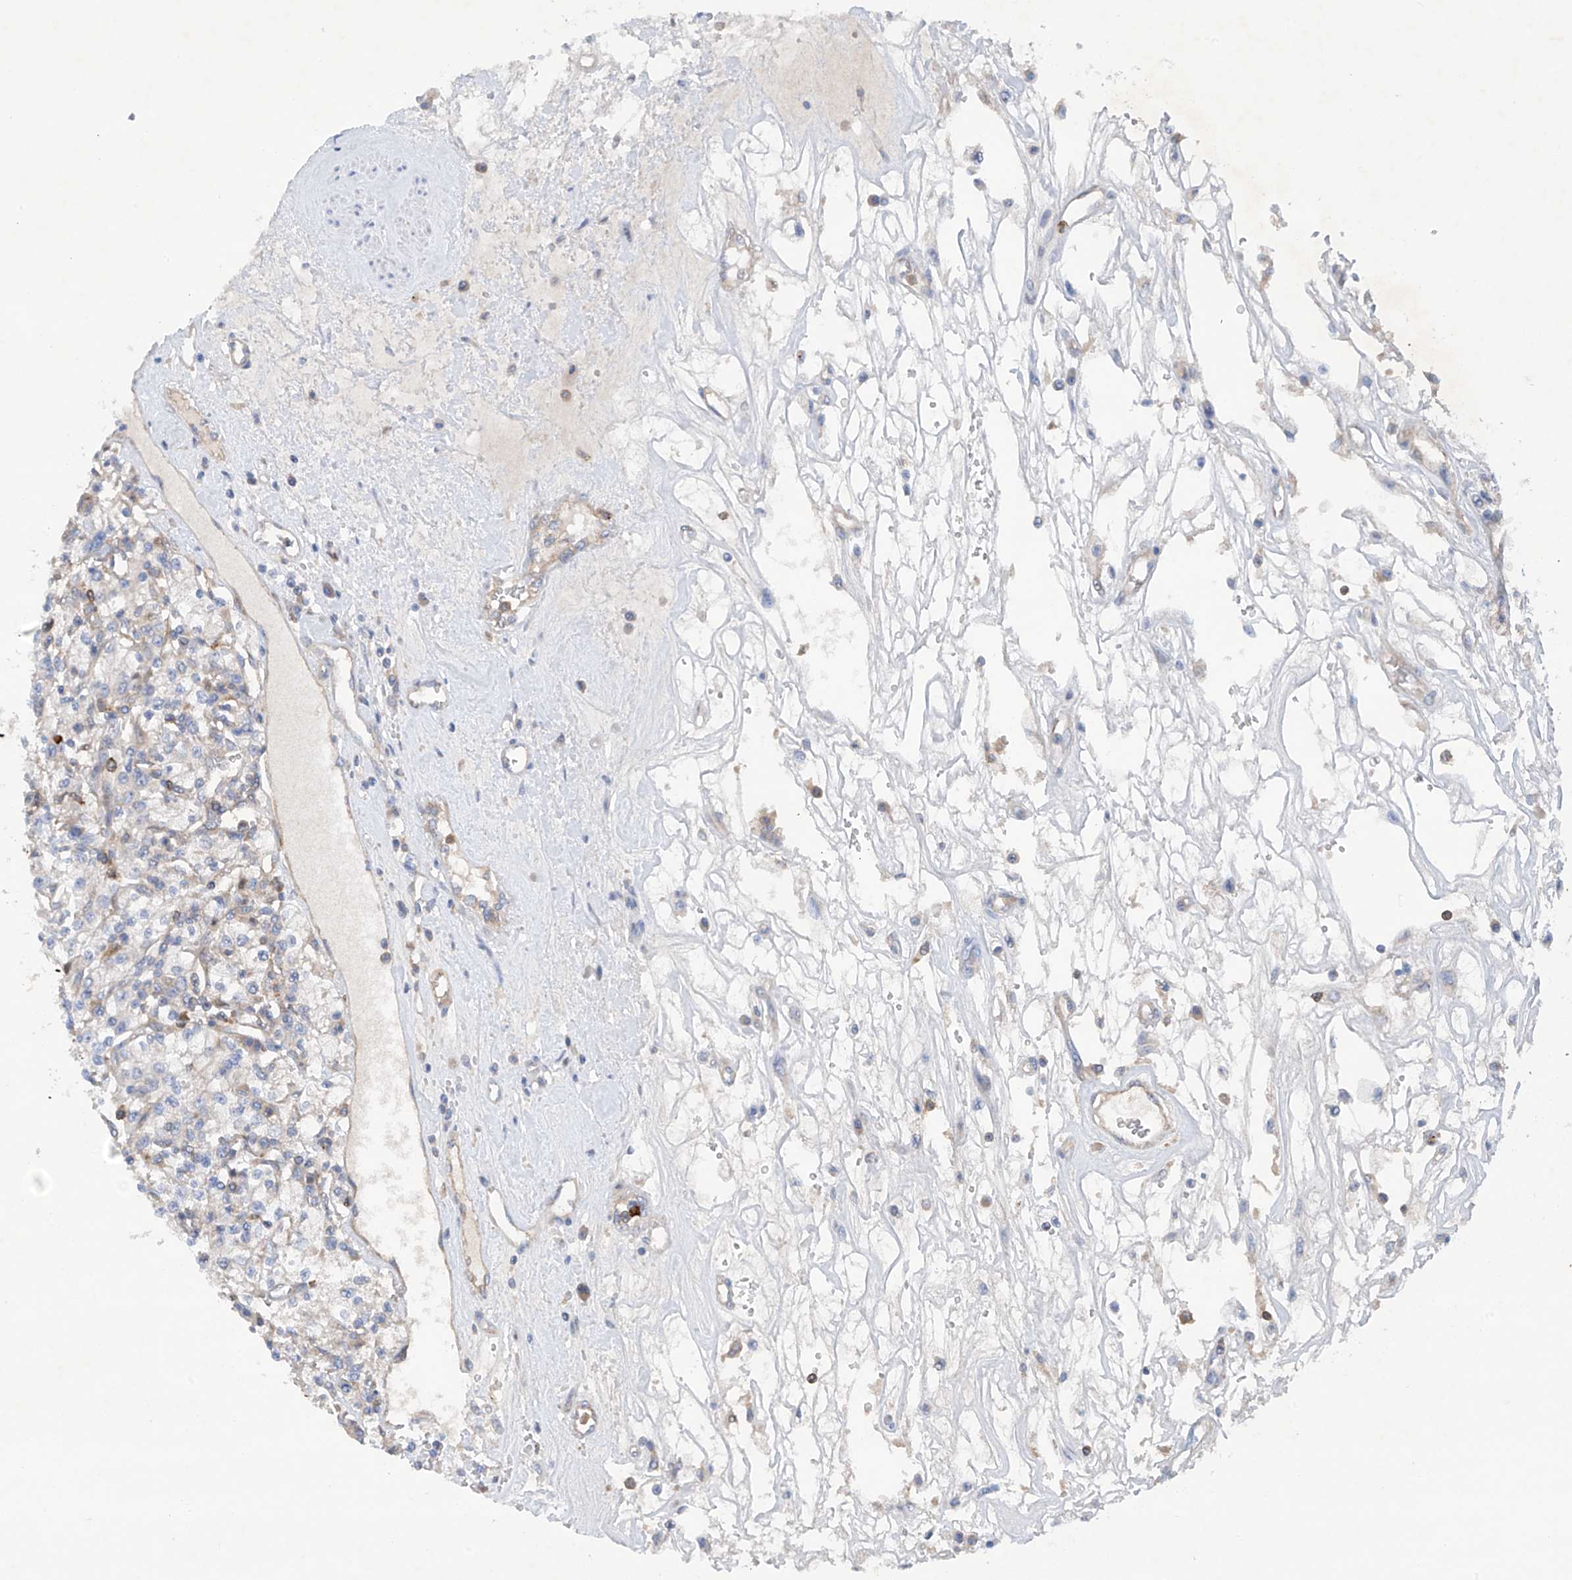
{"staining": {"intensity": "negative", "quantity": "none", "location": "none"}, "tissue": "renal cancer", "cell_type": "Tumor cells", "image_type": "cancer", "snomed": [{"axis": "morphology", "description": "Adenocarcinoma, NOS"}, {"axis": "topography", "description": "Kidney"}], "caption": "Protein analysis of renal adenocarcinoma exhibits no significant staining in tumor cells.", "gene": "PHACTR2", "patient": {"sex": "female", "age": 59}}